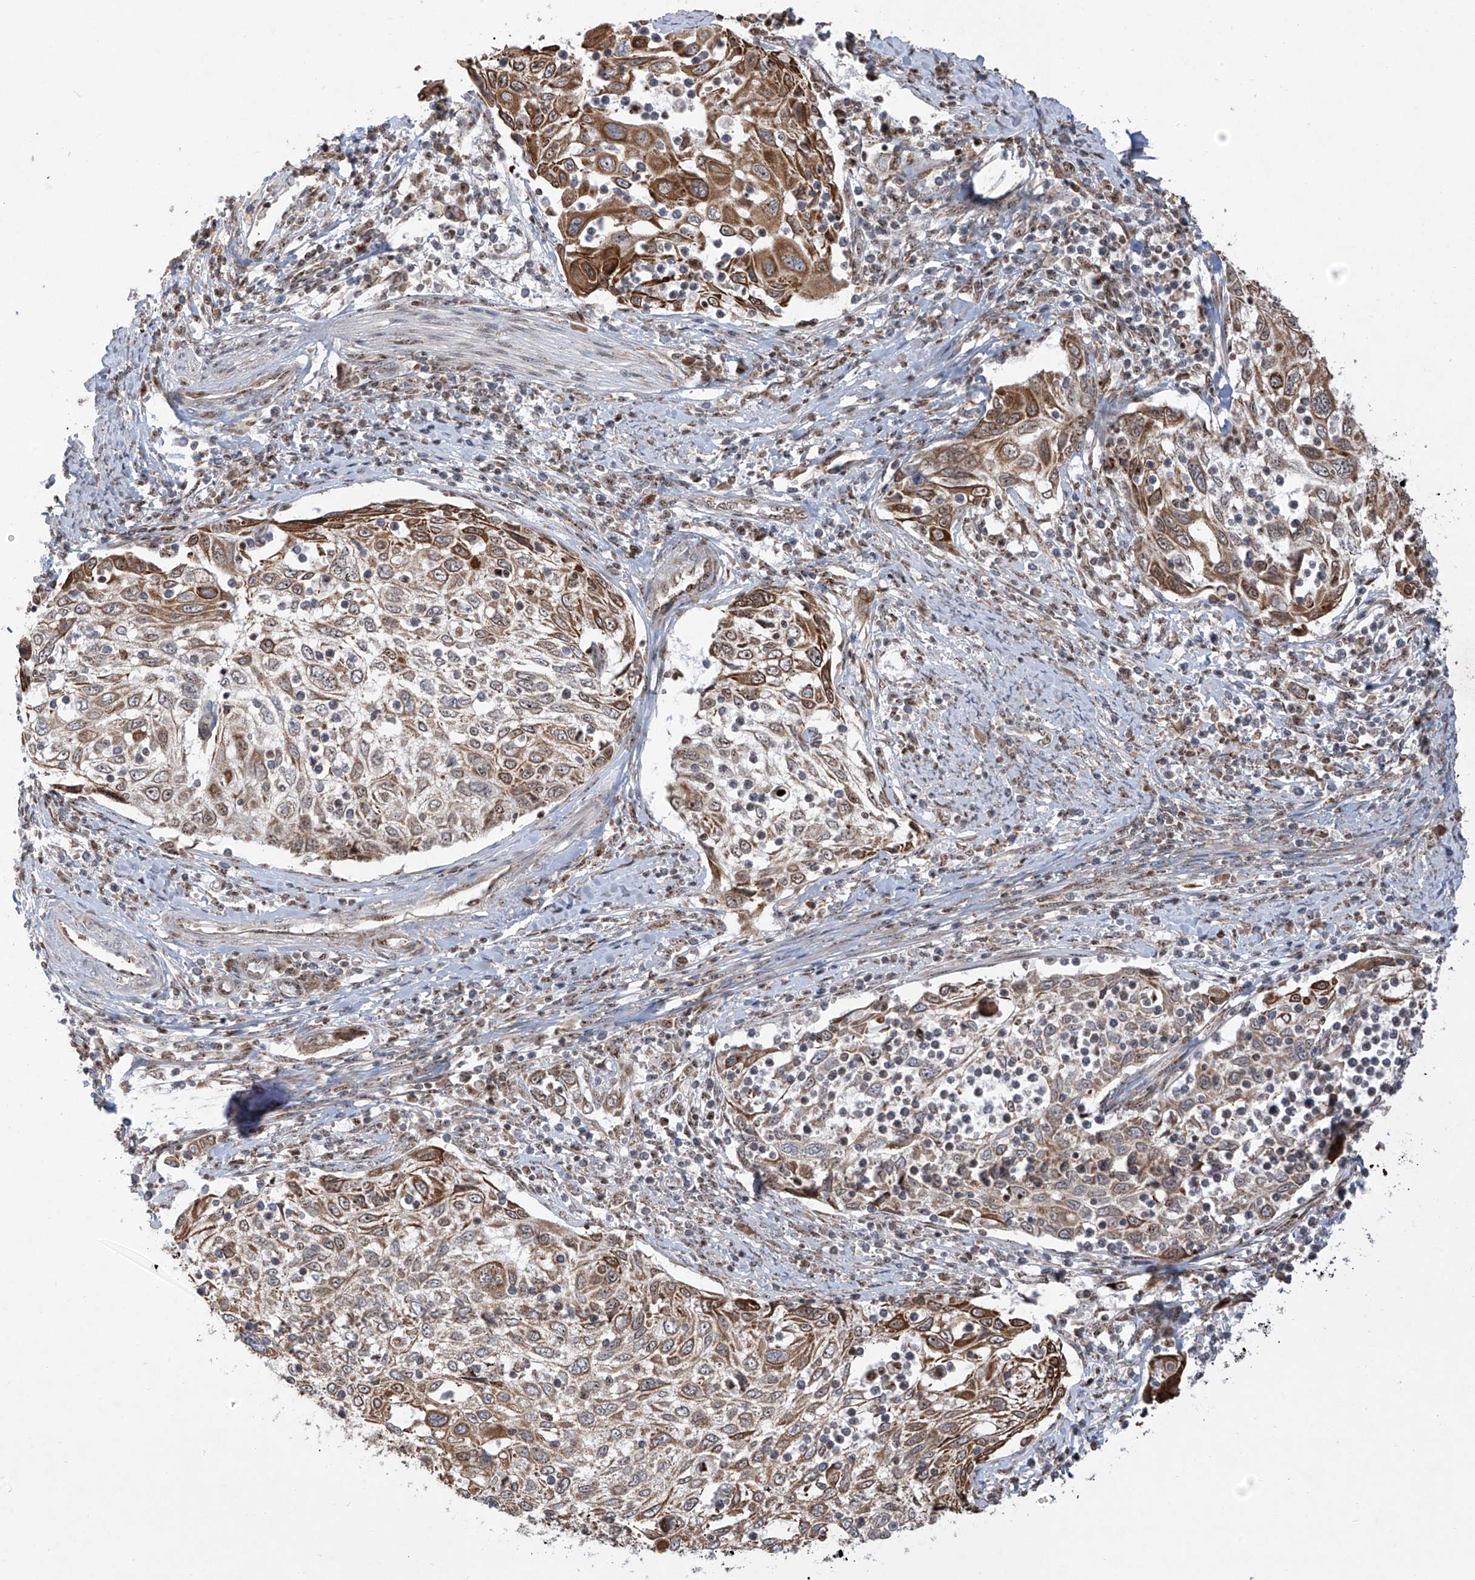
{"staining": {"intensity": "moderate", "quantity": ">75%", "location": "cytoplasmic/membranous"}, "tissue": "cervical cancer", "cell_type": "Tumor cells", "image_type": "cancer", "snomed": [{"axis": "morphology", "description": "Squamous cell carcinoma, NOS"}, {"axis": "topography", "description": "Cervix"}], "caption": "High-power microscopy captured an immunohistochemistry (IHC) histopathology image of cervical squamous cell carcinoma, revealing moderate cytoplasmic/membranous expression in approximately >75% of tumor cells.", "gene": "ZBTB8A", "patient": {"sex": "female", "age": 70}}